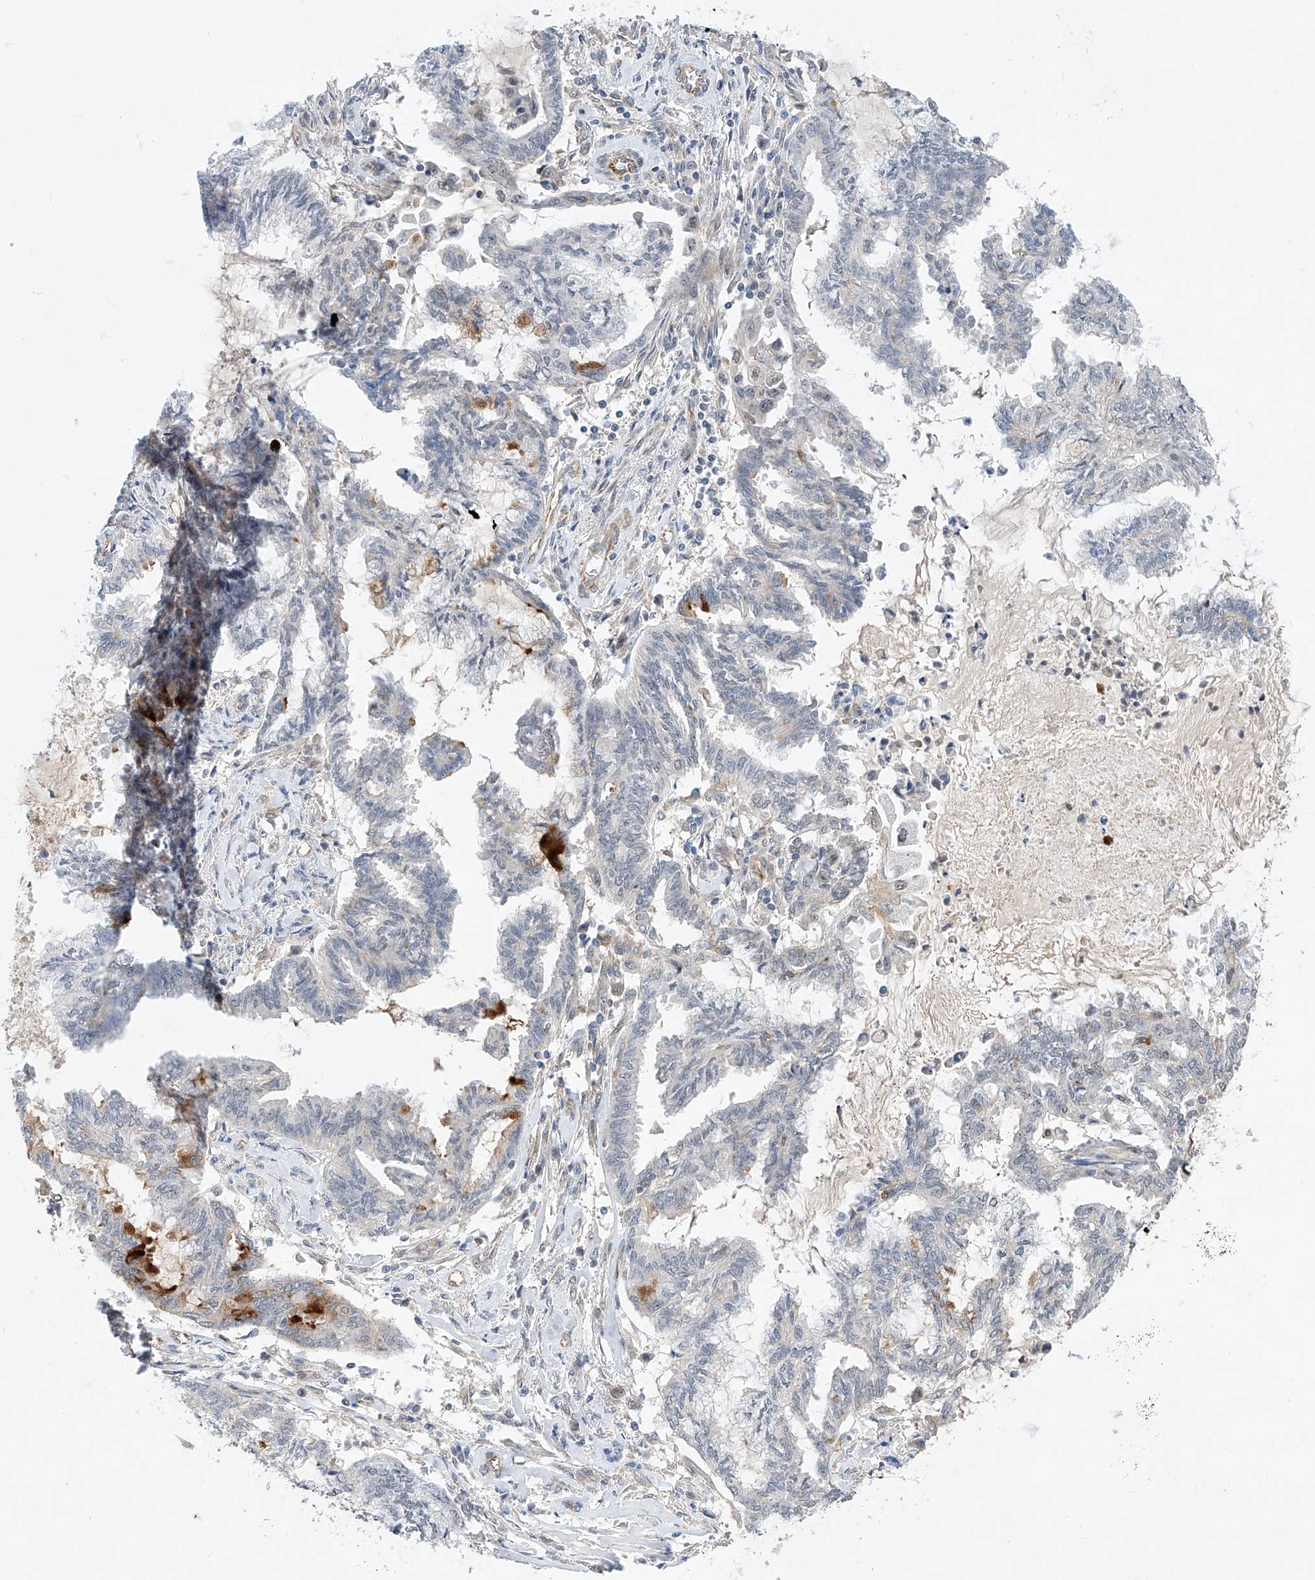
{"staining": {"intensity": "moderate", "quantity": "<25%", "location": "cytoplasmic/membranous"}, "tissue": "endometrial cancer", "cell_type": "Tumor cells", "image_type": "cancer", "snomed": [{"axis": "morphology", "description": "Adenocarcinoma, NOS"}, {"axis": "topography", "description": "Endometrium"}], "caption": "A photomicrograph showing moderate cytoplasmic/membranous expression in about <25% of tumor cells in endometrial cancer (adenocarcinoma), as visualized by brown immunohistochemical staining.", "gene": "AMD1", "patient": {"sex": "female", "age": 86}}